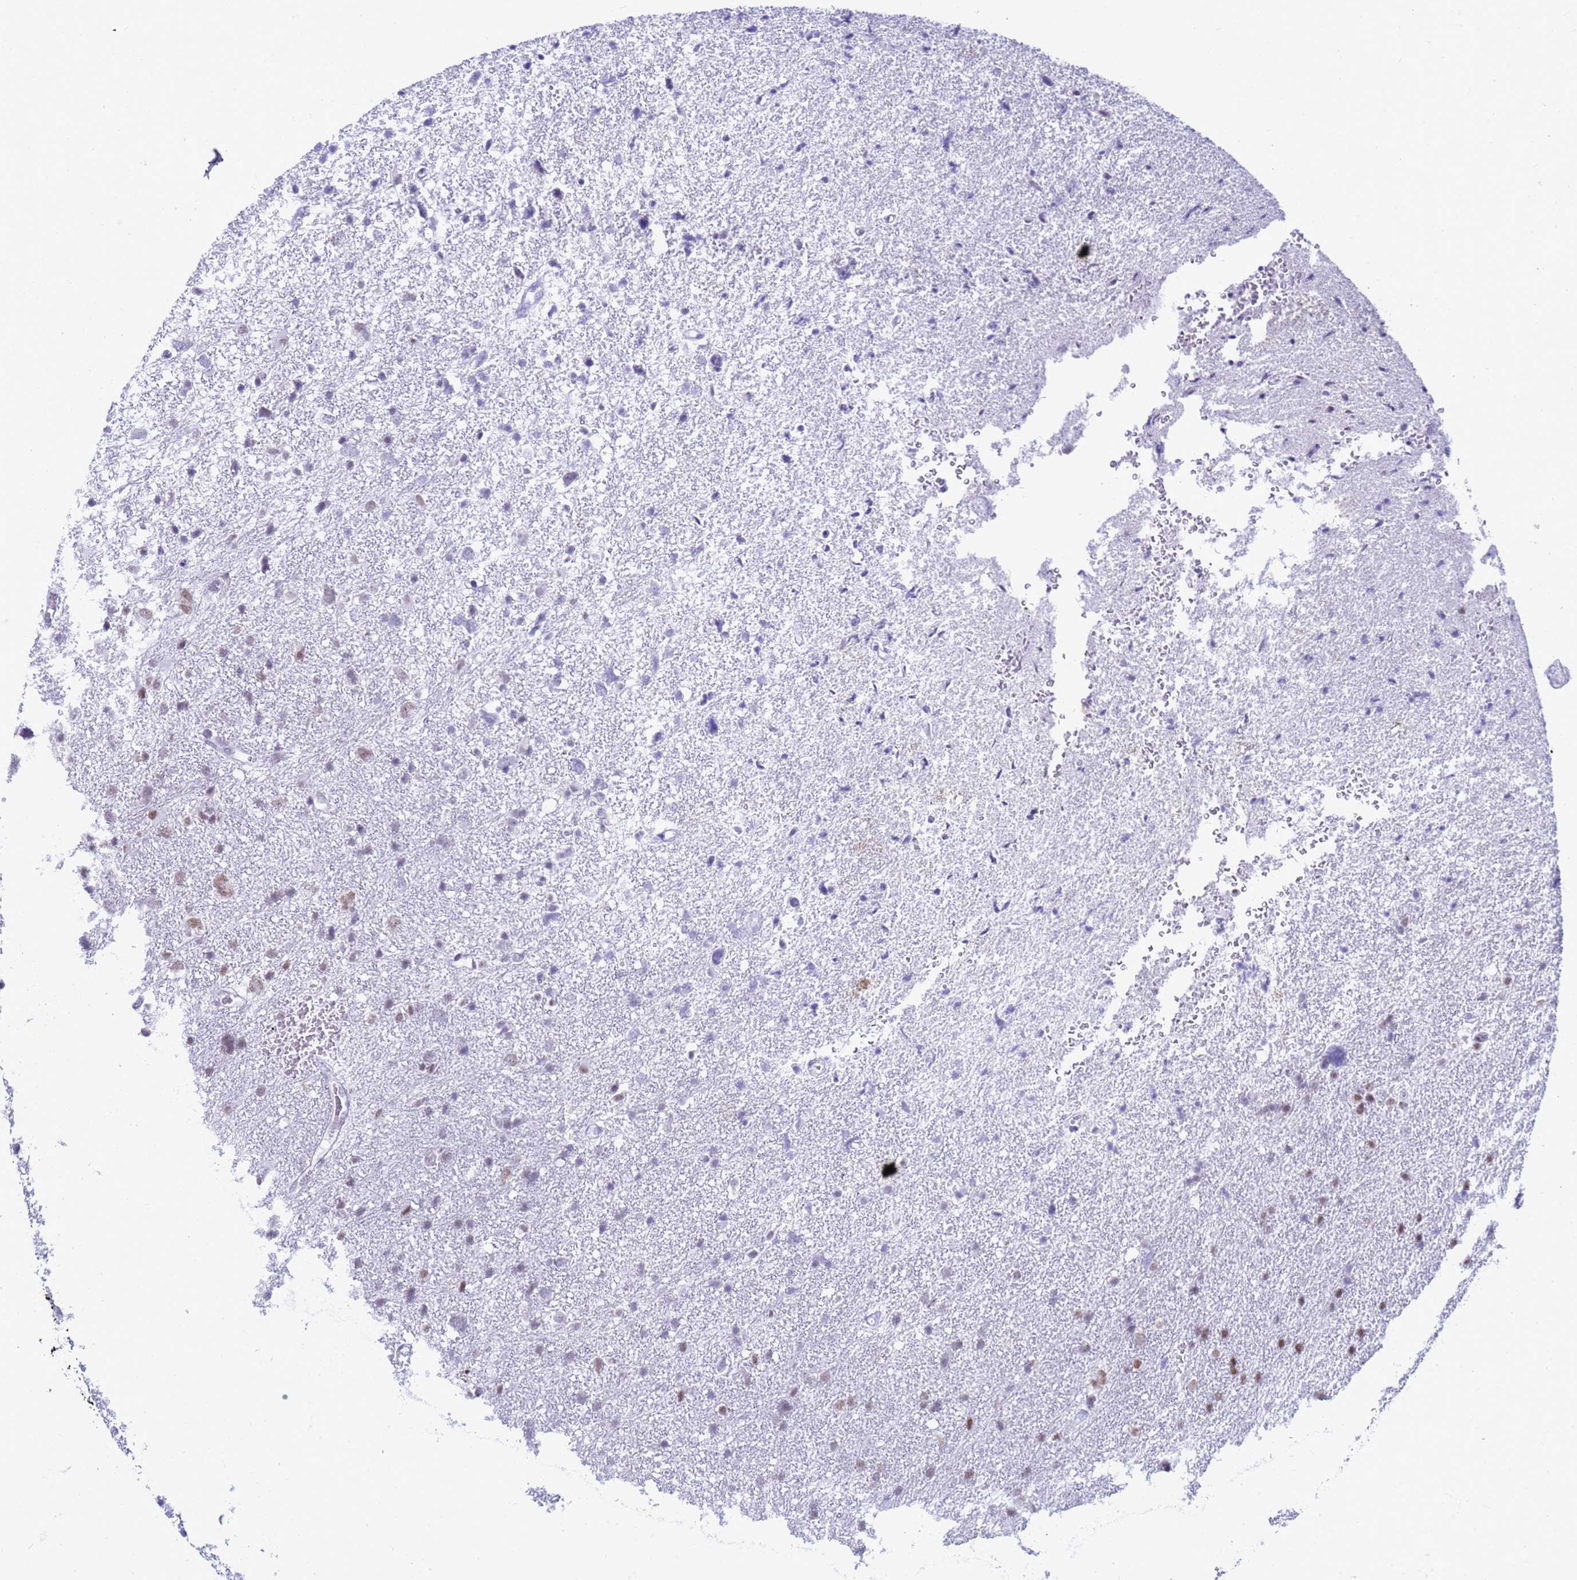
{"staining": {"intensity": "moderate", "quantity": "<25%", "location": "nuclear"}, "tissue": "glioma", "cell_type": "Tumor cells", "image_type": "cancer", "snomed": [{"axis": "morphology", "description": "Glioma, malignant, High grade"}, {"axis": "topography", "description": "Brain"}], "caption": "This is an image of immunohistochemistry (IHC) staining of malignant high-grade glioma, which shows moderate expression in the nuclear of tumor cells.", "gene": "FAM170B", "patient": {"sex": "male", "age": 61}}